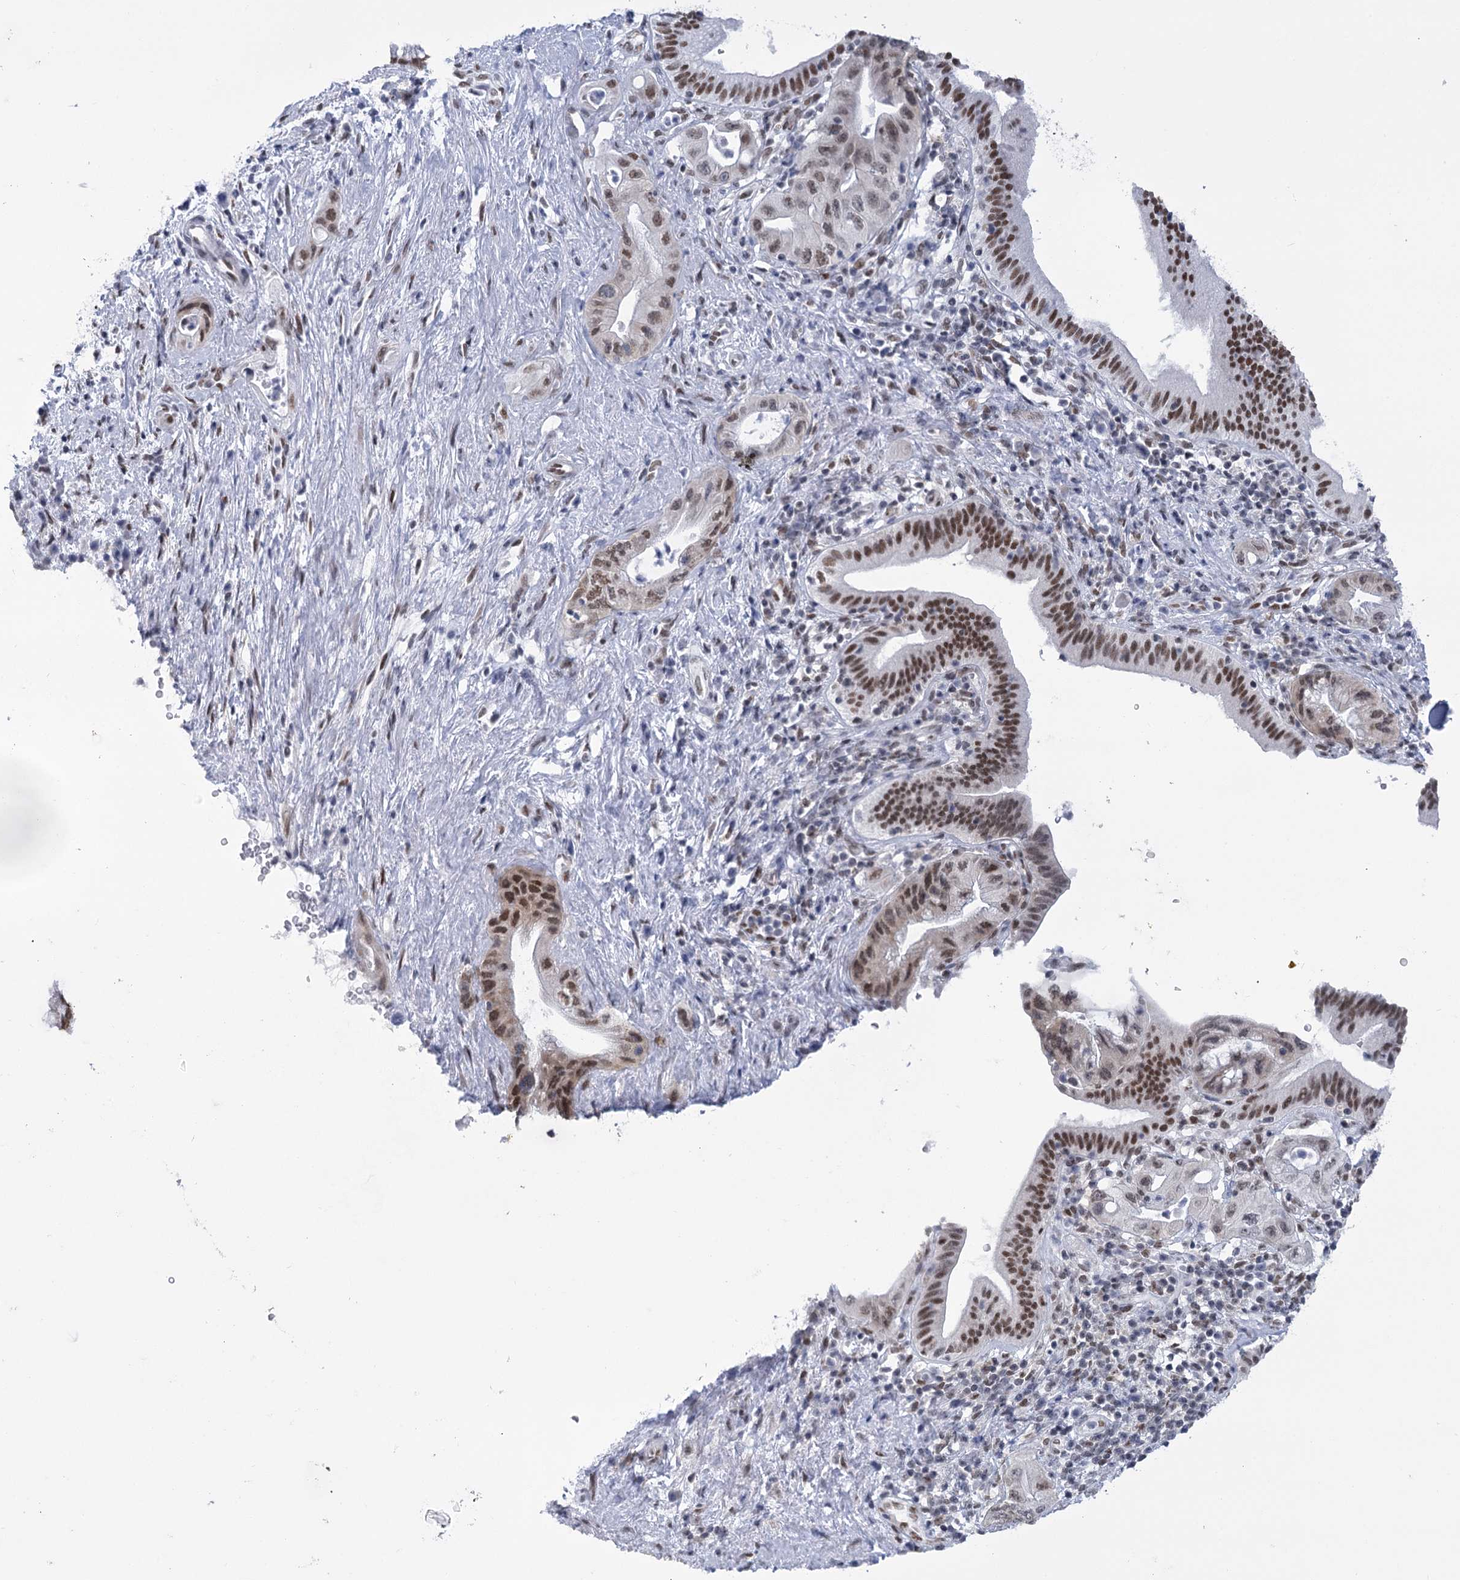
{"staining": {"intensity": "moderate", "quantity": ">75%", "location": "nuclear"}, "tissue": "pancreatic cancer", "cell_type": "Tumor cells", "image_type": "cancer", "snomed": [{"axis": "morphology", "description": "Adenocarcinoma, NOS"}, {"axis": "topography", "description": "Pancreas"}], "caption": "The image reveals a brown stain indicating the presence of a protein in the nuclear of tumor cells in pancreatic cancer (adenocarcinoma). The protein is stained brown, and the nuclei are stained in blue (DAB (3,3'-diaminobenzidine) IHC with brightfield microscopy, high magnification).", "gene": "HNRNPA0", "patient": {"sex": "female", "age": 73}}